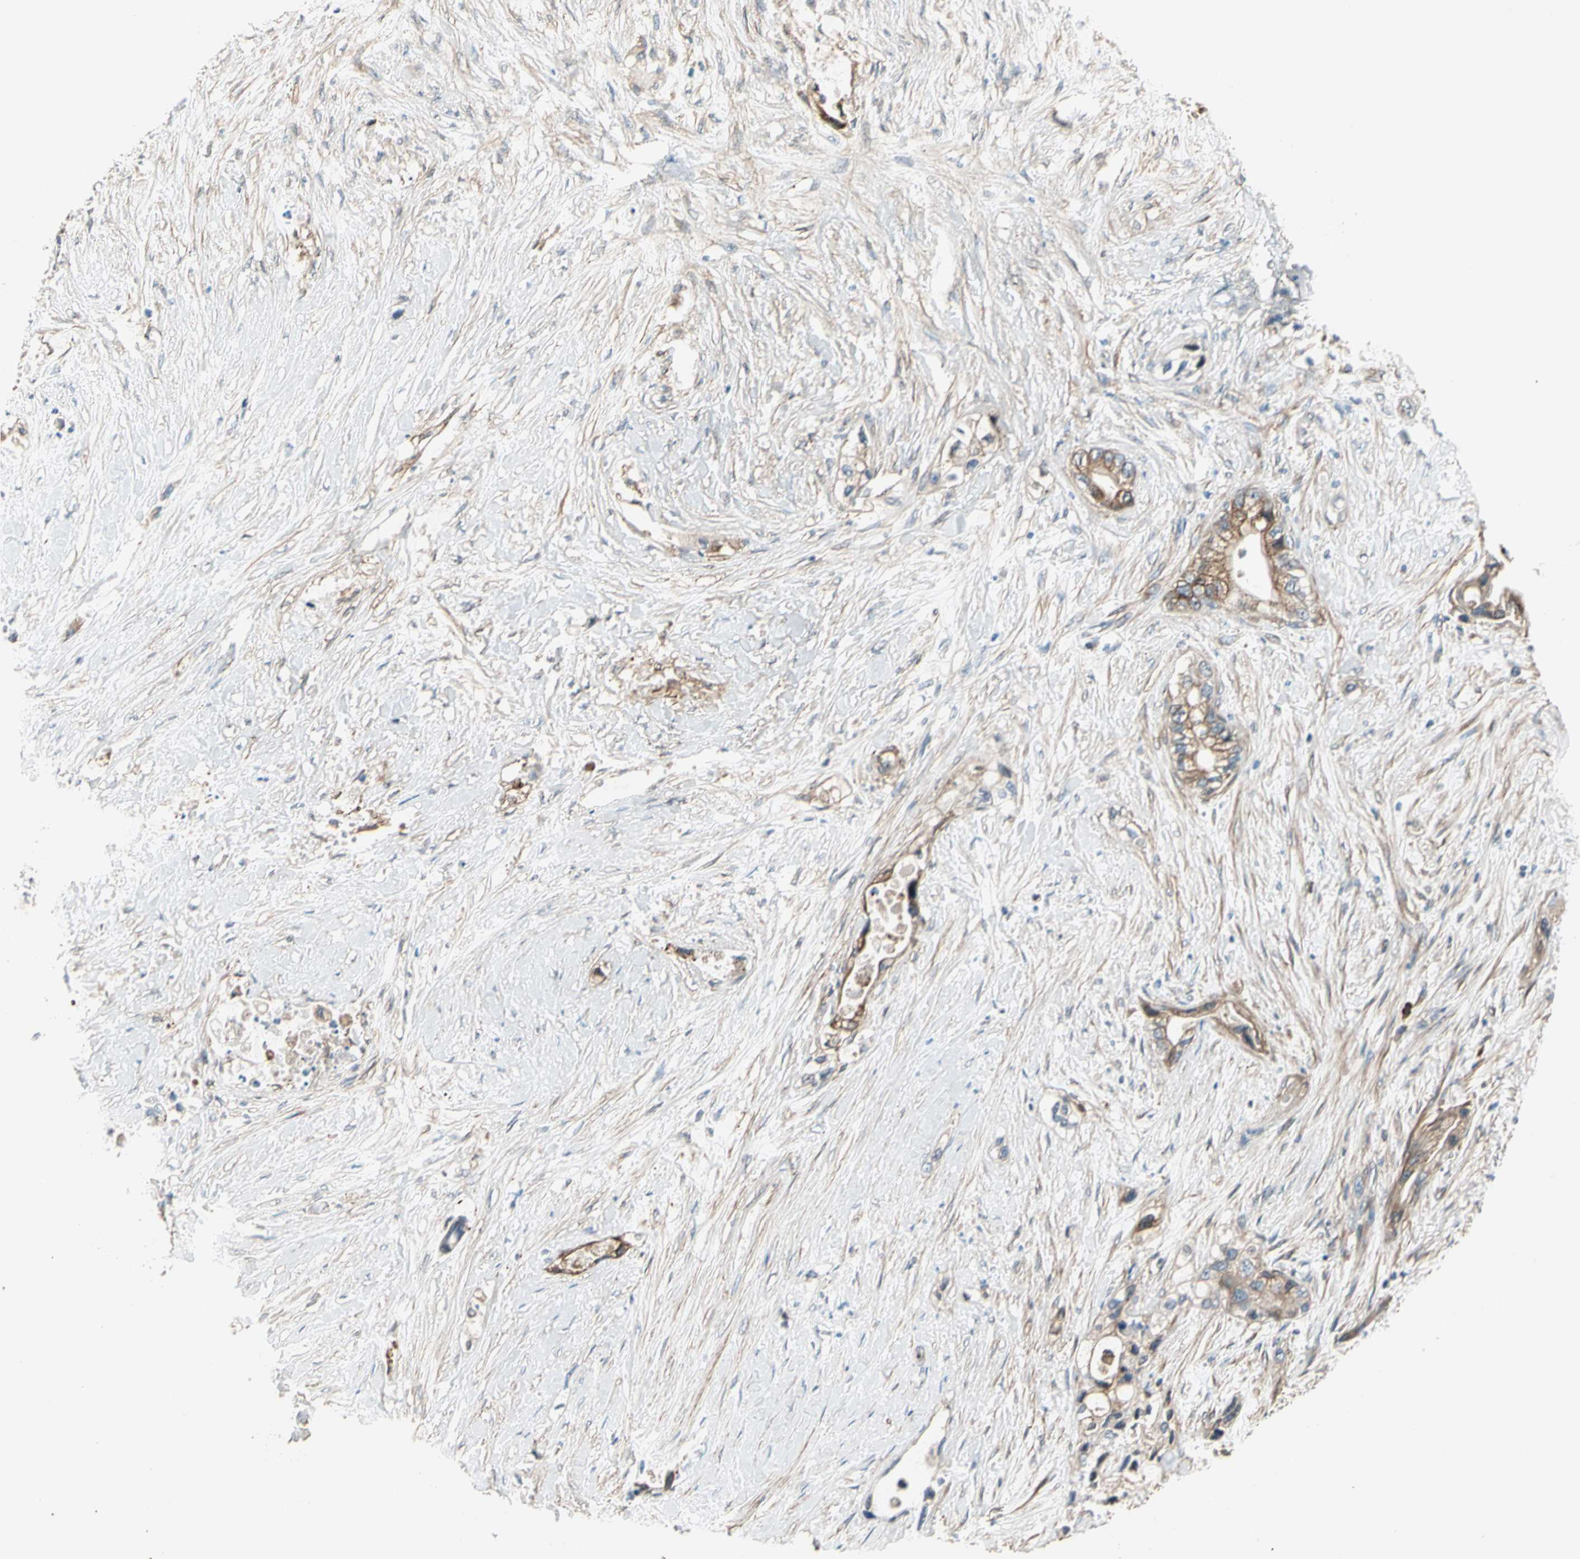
{"staining": {"intensity": "moderate", "quantity": ">75%", "location": "cytoplasmic/membranous"}, "tissue": "pancreatic cancer", "cell_type": "Tumor cells", "image_type": "cancer", "snomed": [{"axis": "morphology", "description": "Adenocarcinoma, NOS"}, {"axis": "topography", "description": "Pancreas"}], "caption": "The histopathology image exhibits immunohistochemical staining of pancreatic cancer (adenocarcinoma). There is moderate cytoplasmic/membranous expression is seen in approximately >75% of tumor cells. Immunohistochemistry (ihc) stains the protein of interest in brown and the nuclei are stained blue.", "gene": "LIMK2", "patient": {"sex": "female", "age": 70}}